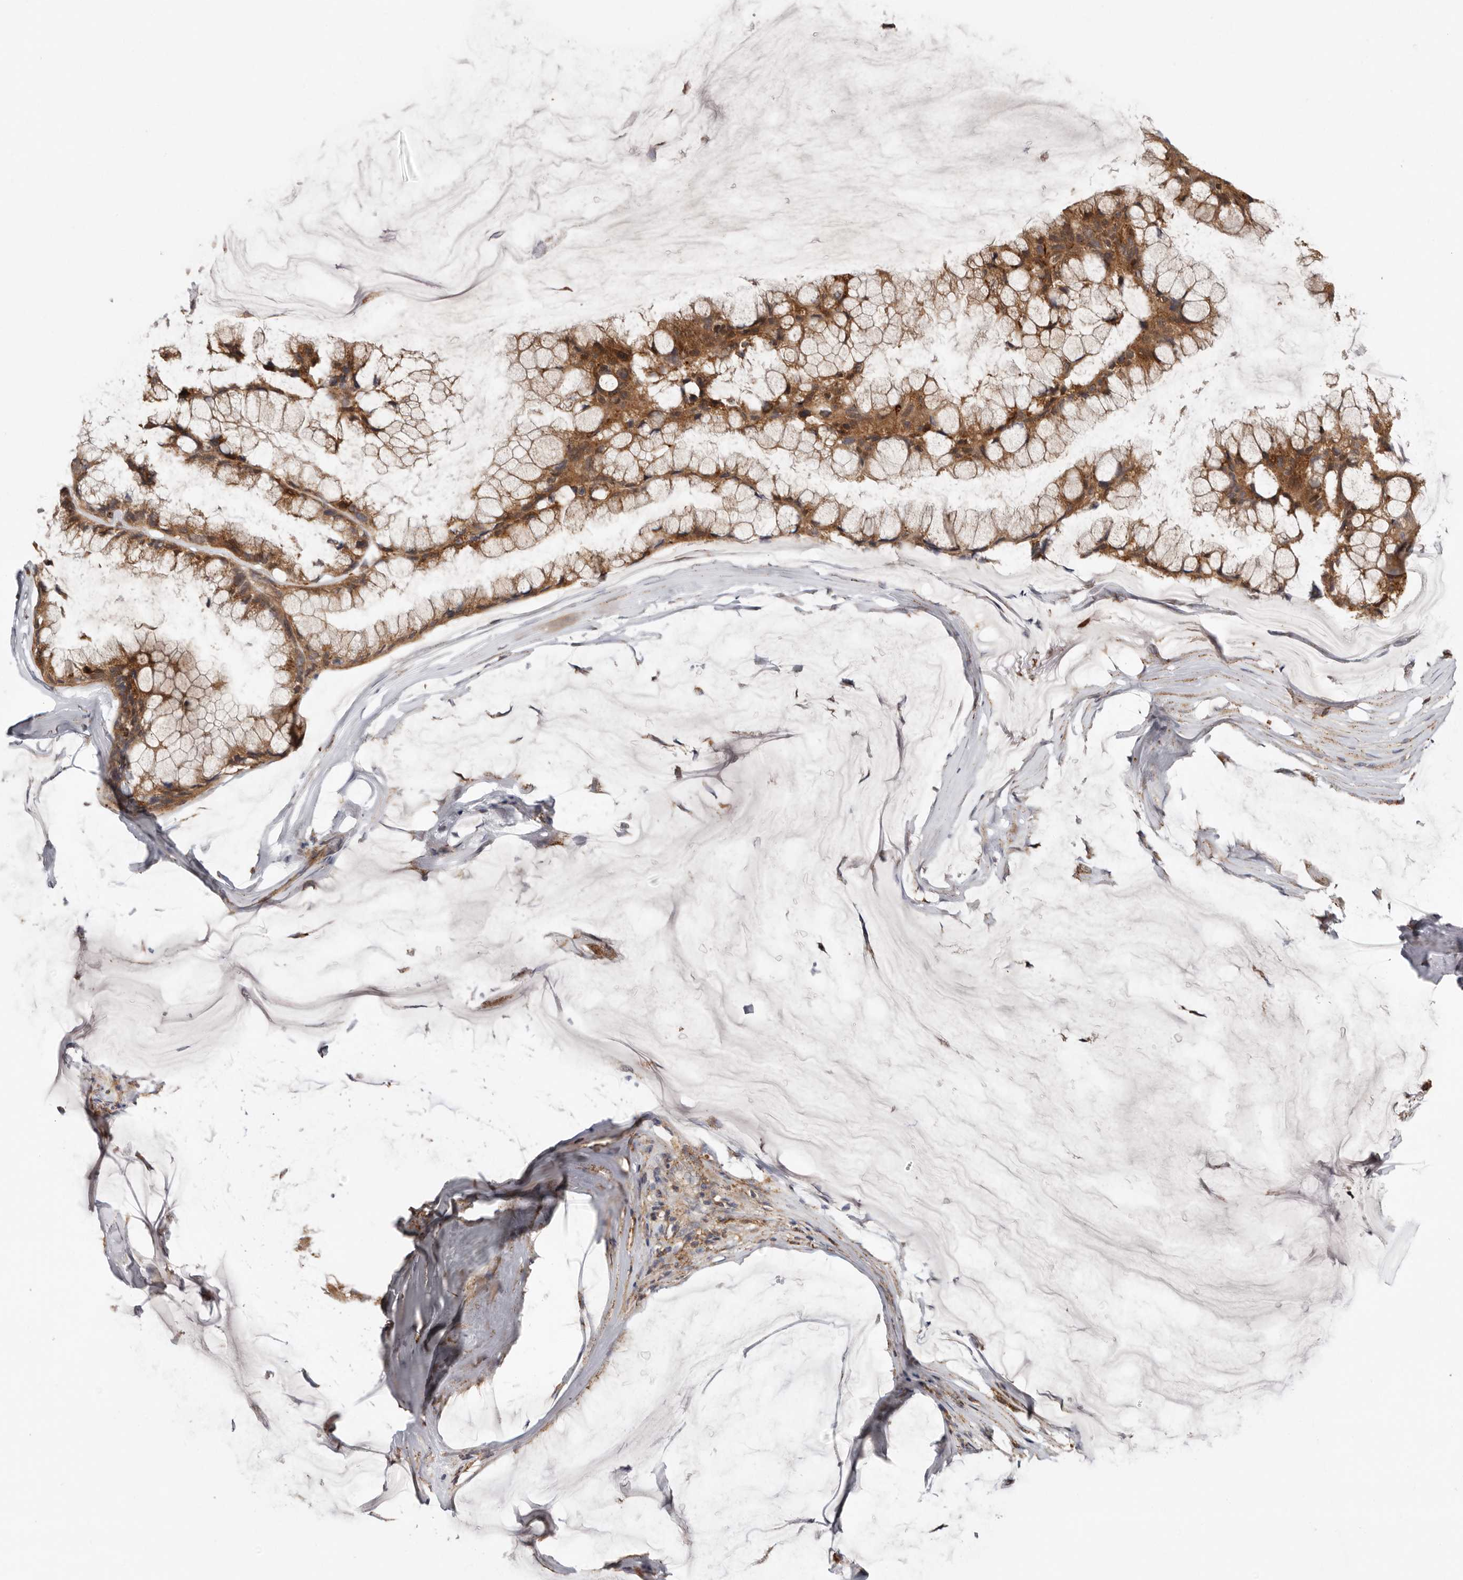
{"staining": {"intensity": "moderate", "quantity": ">75%", "location": "cytoplasmic/membranous"}, "tissue": "ovarian cancer", "cell_type": "Tumor cells", "image_type": "cancer", "snomed": [{"axis": "morphology", "description": "Cystadenocarcinoma, mucinous, NOS"}, {"axis": "topography", "description": "Ovary"}], "caption": "A high-resolution histopathology image shows immunohistochemistry (IHC) staining of ovarian mucinous cystadenocarcinoma, which displays moderate cytoplasmic/membranous positivity in approximately >75% of tumor cells.", "gene": "GRN", "patient": {"sex": "female", "age": 39}}